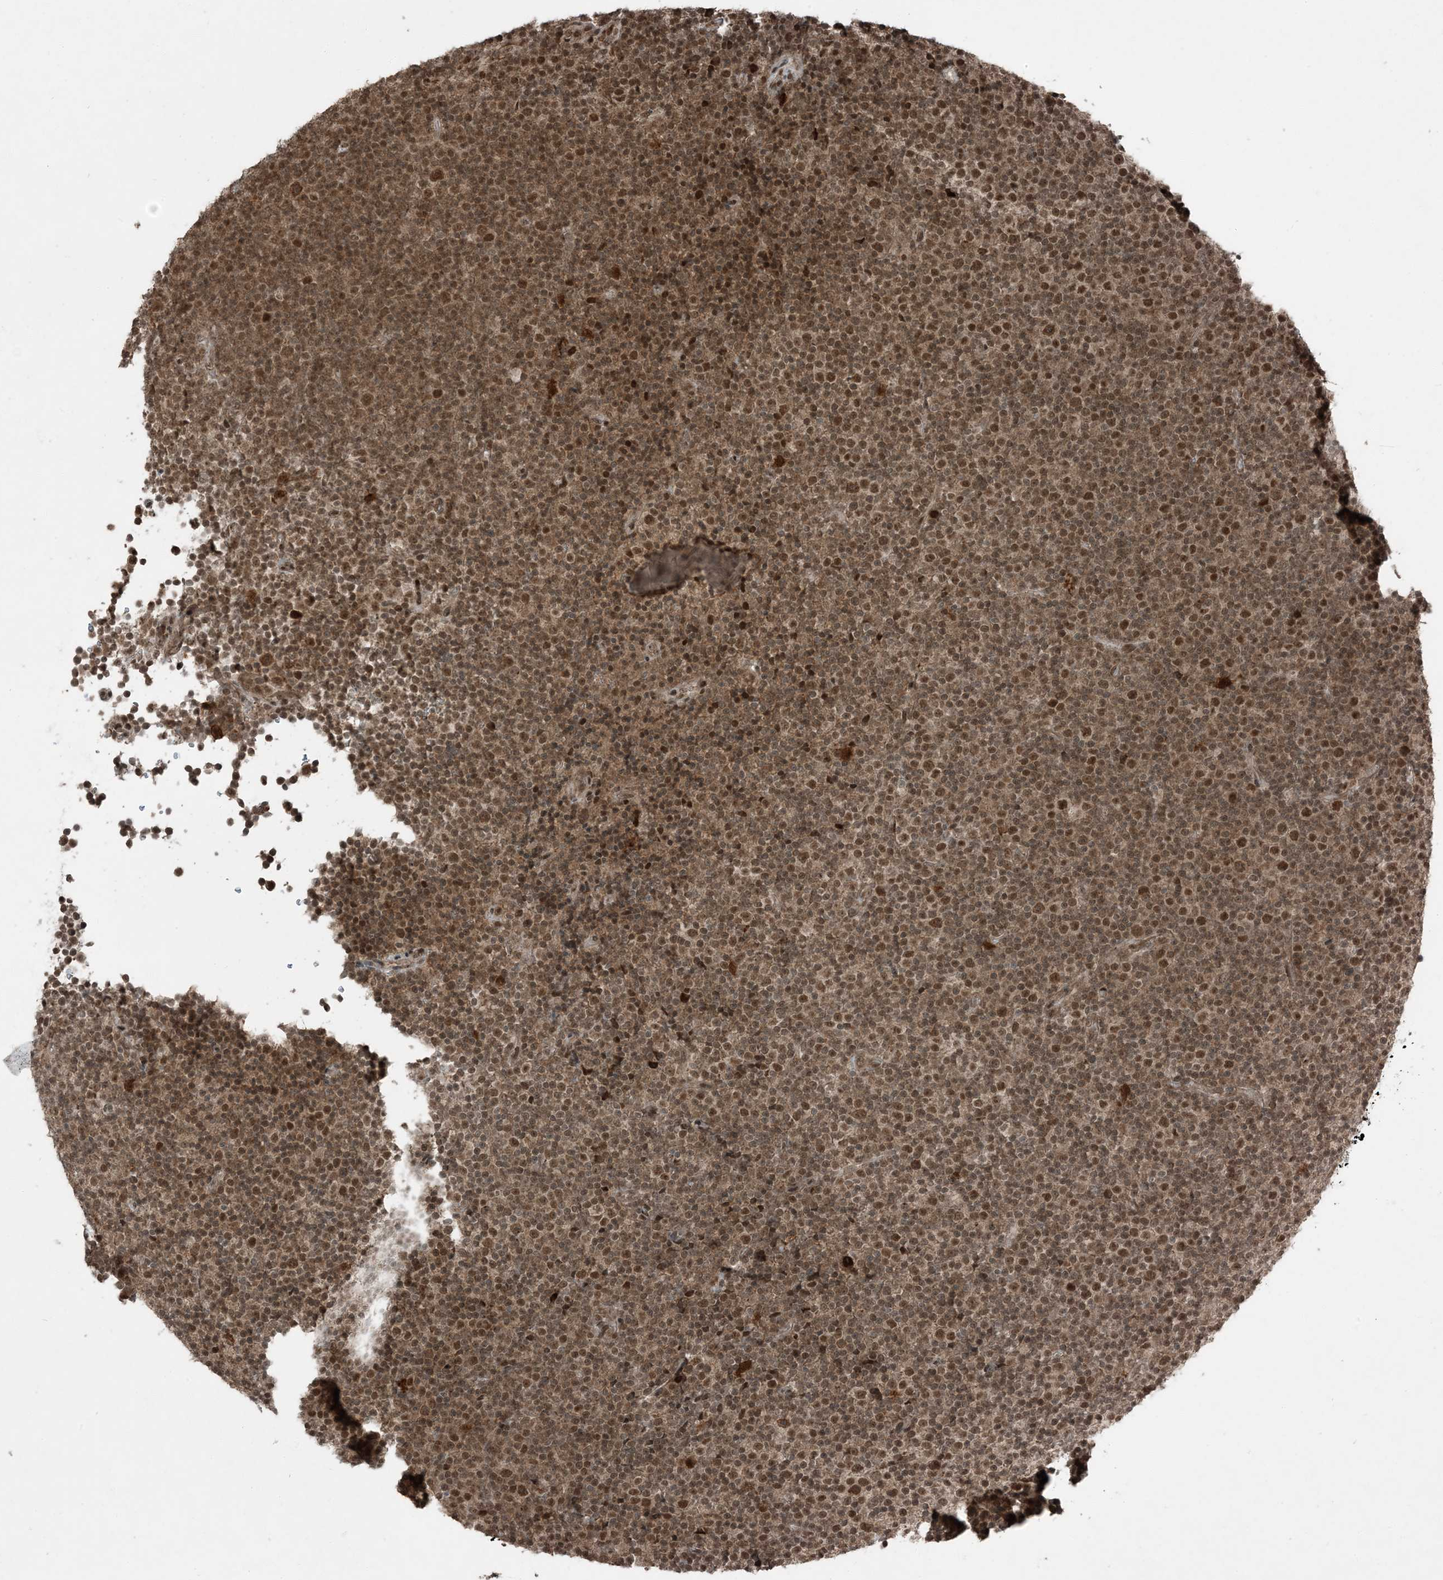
{"staining": {"intensity": "moderate", "quantity": ">75%", "location": "nuclear"}, "tissue": "lymphoma", "cell_type": "Tumor cells", "image_type": "cancer", "snomed": [{"axis": "morphology", "description": "Malignant lymphoma, non-Hodgkin's type, Low grade"}, {"axis": "topography", "description": "Lymph node"}], "caption": "High-power microscopy captured an immunohistochemistry image of lymphoma, revealing moderate nuclear positivity in approximately >75% of tumor cells.", "gene": "TRAPPC12", "patient": {"sex": "female", "age": 67}}